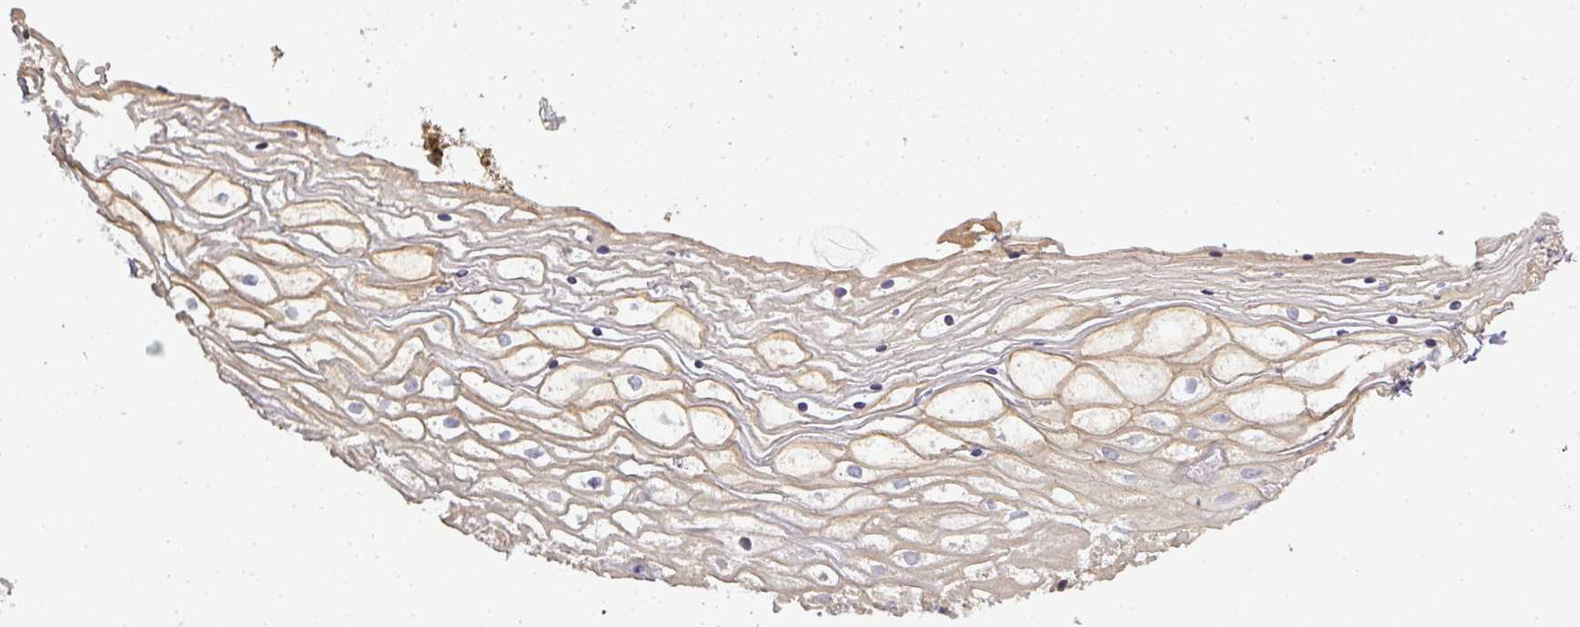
{"staining": {"intensity": "weak", "quantity": ">75%", "location": "cytoplasmic/membranous"}, "tissue": "vagina", "cell_type": "Squamous epithelial cells", "image_type": "normal", "snomed": [{"axis": "morphology", "description": "Normal tissue, NOS"}, {"axis": "topography", "description": "Vagina"}], "caption": "Vagina stained with DAB (3,3'-diaminobenzidine) IHC demonstrates low levels of weak cytoplasmic/membranous positivity in about >75% of squamous epithelial cells.", "gene": "NIN", "patient": {"sex": "female", "age": 59}}